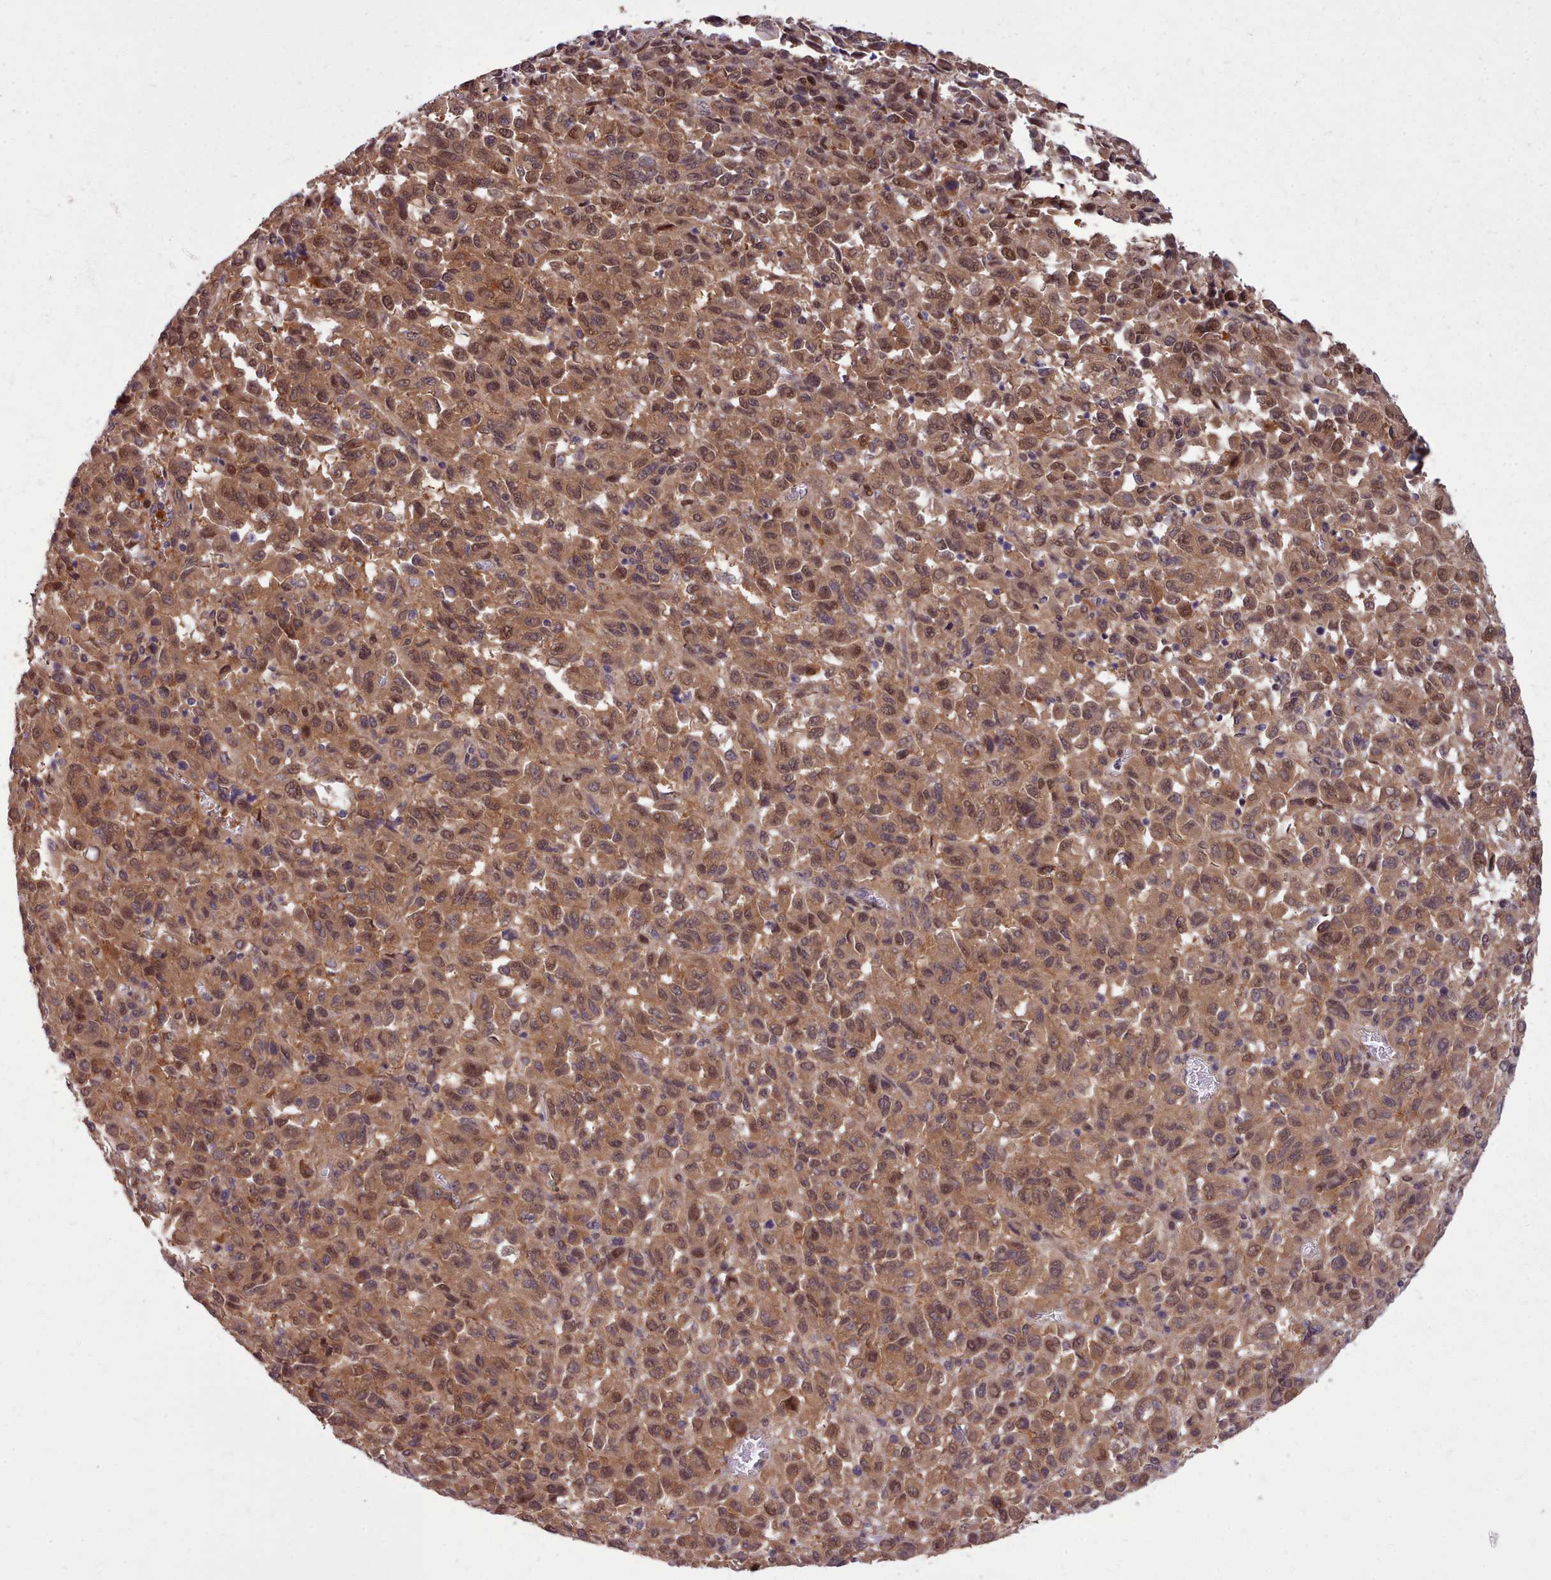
{"staining": {"intensity": "moderate", "quantity": ">75%", "location": "cytoplasmic/membranous,nuclear"}, "tissue": "melanoma", "cell_type": "Tumor cells", "image_type": "cancer", "snomed": [{"axis": "morphology", "description": "Malignant melanoma, Metastatic site"}, {"axis": "topography", "description": "Lung"}], "caption": "Melanoma stained with DAB (3,3'-diaminobenzidine) immunohistochemistry (IHC) shows medium levels of moderate cytoplasmic/membranous and nuclear positivity in approximately >75% of tumor cells. Nuclei are stained in blue.", "gene": "AHCY", "patient": {"sex": "male", "age": 64}}